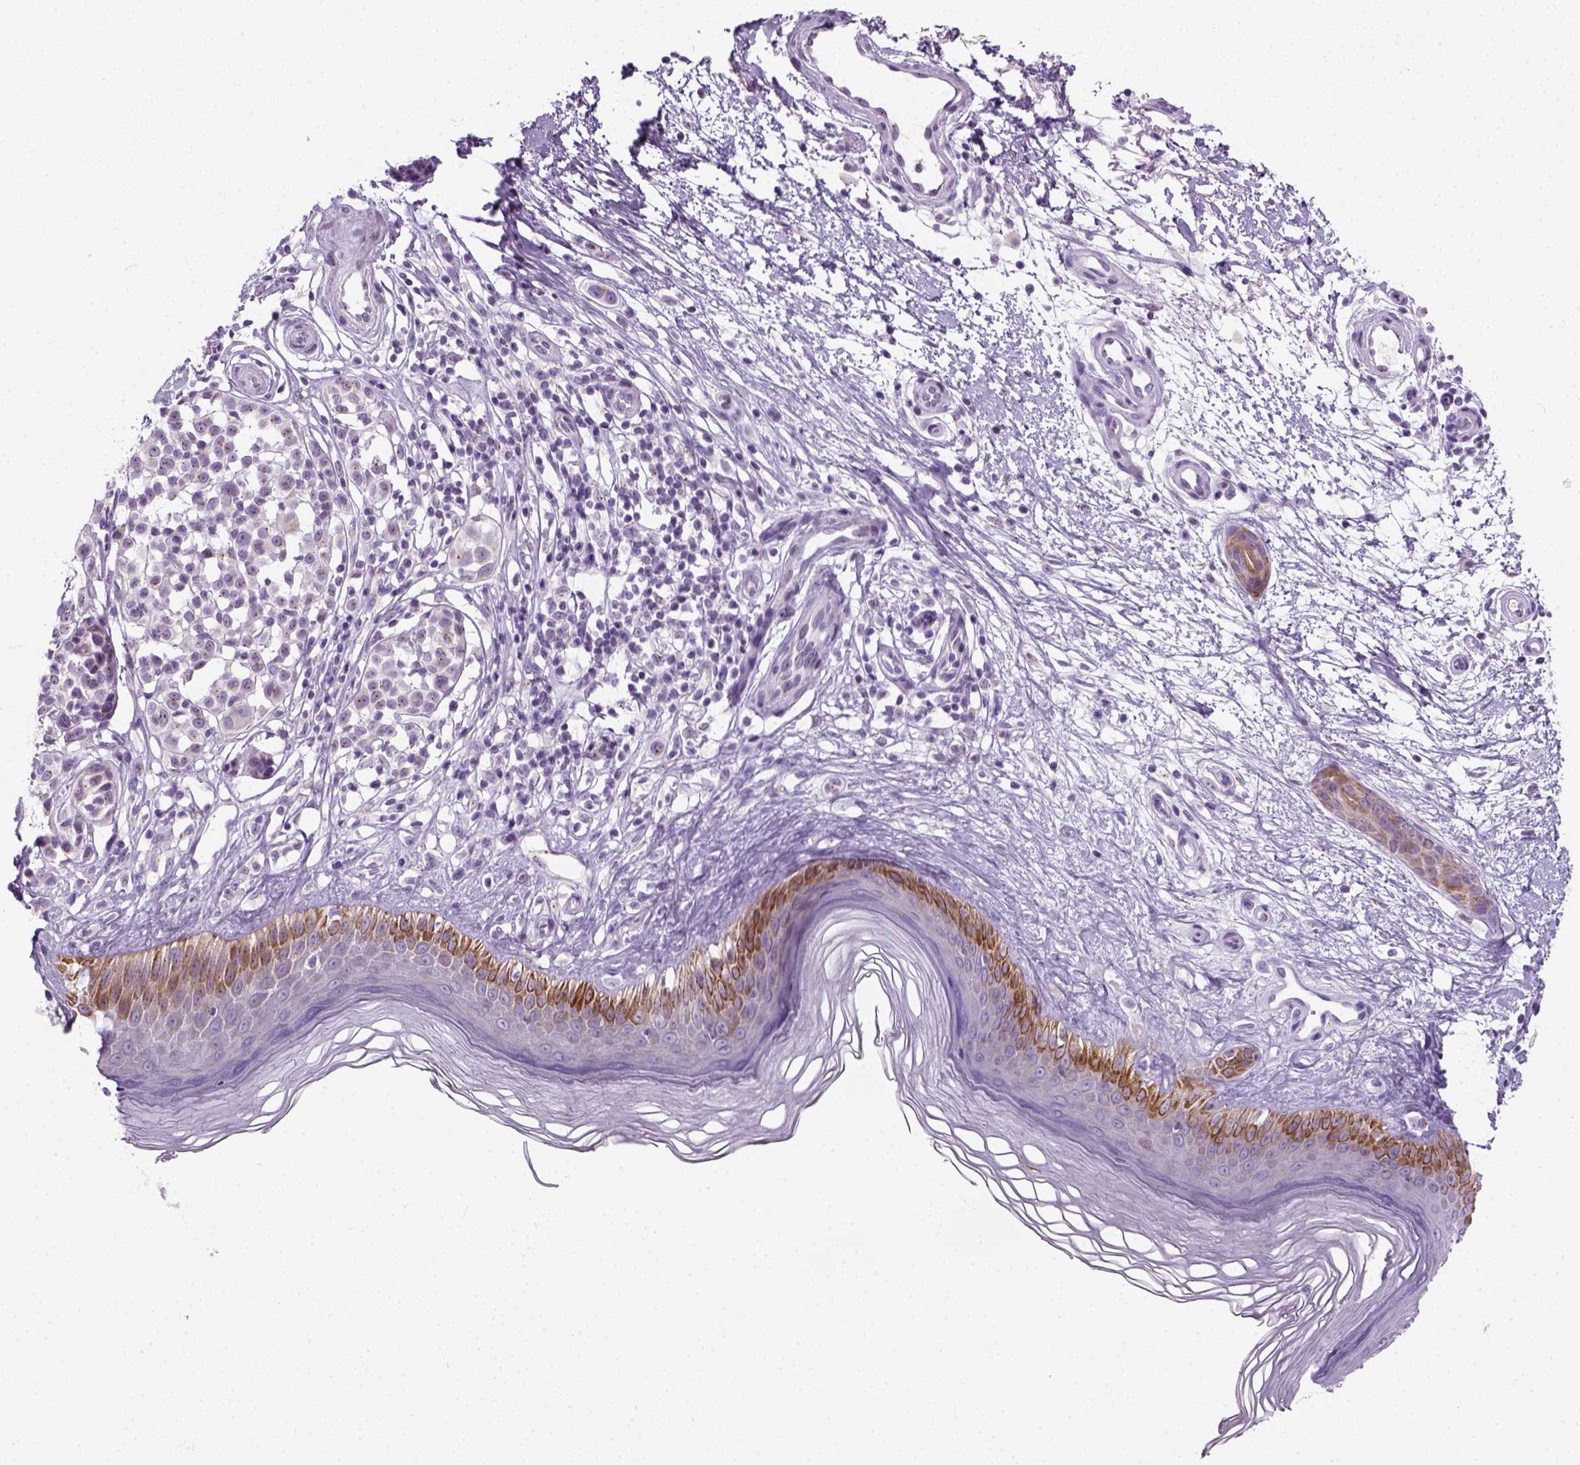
{"staining": {"intensity": "negative", "quantity": "none", "location": "none"}, "tissue": "melanoma", "cell_type": "Tumor cells", "image_type": "cancer", "snomed": [{"axis": "morphology", "description": "Malignant melanoma, NOS"}, {"axis": "topography", "description": "Skin"}], "caption": "Micrograph shows no protein expression in tumor cells of malignant melanoma tissue.", "gene": "IL4", "patient": {"sex": "female", "age": 90}}